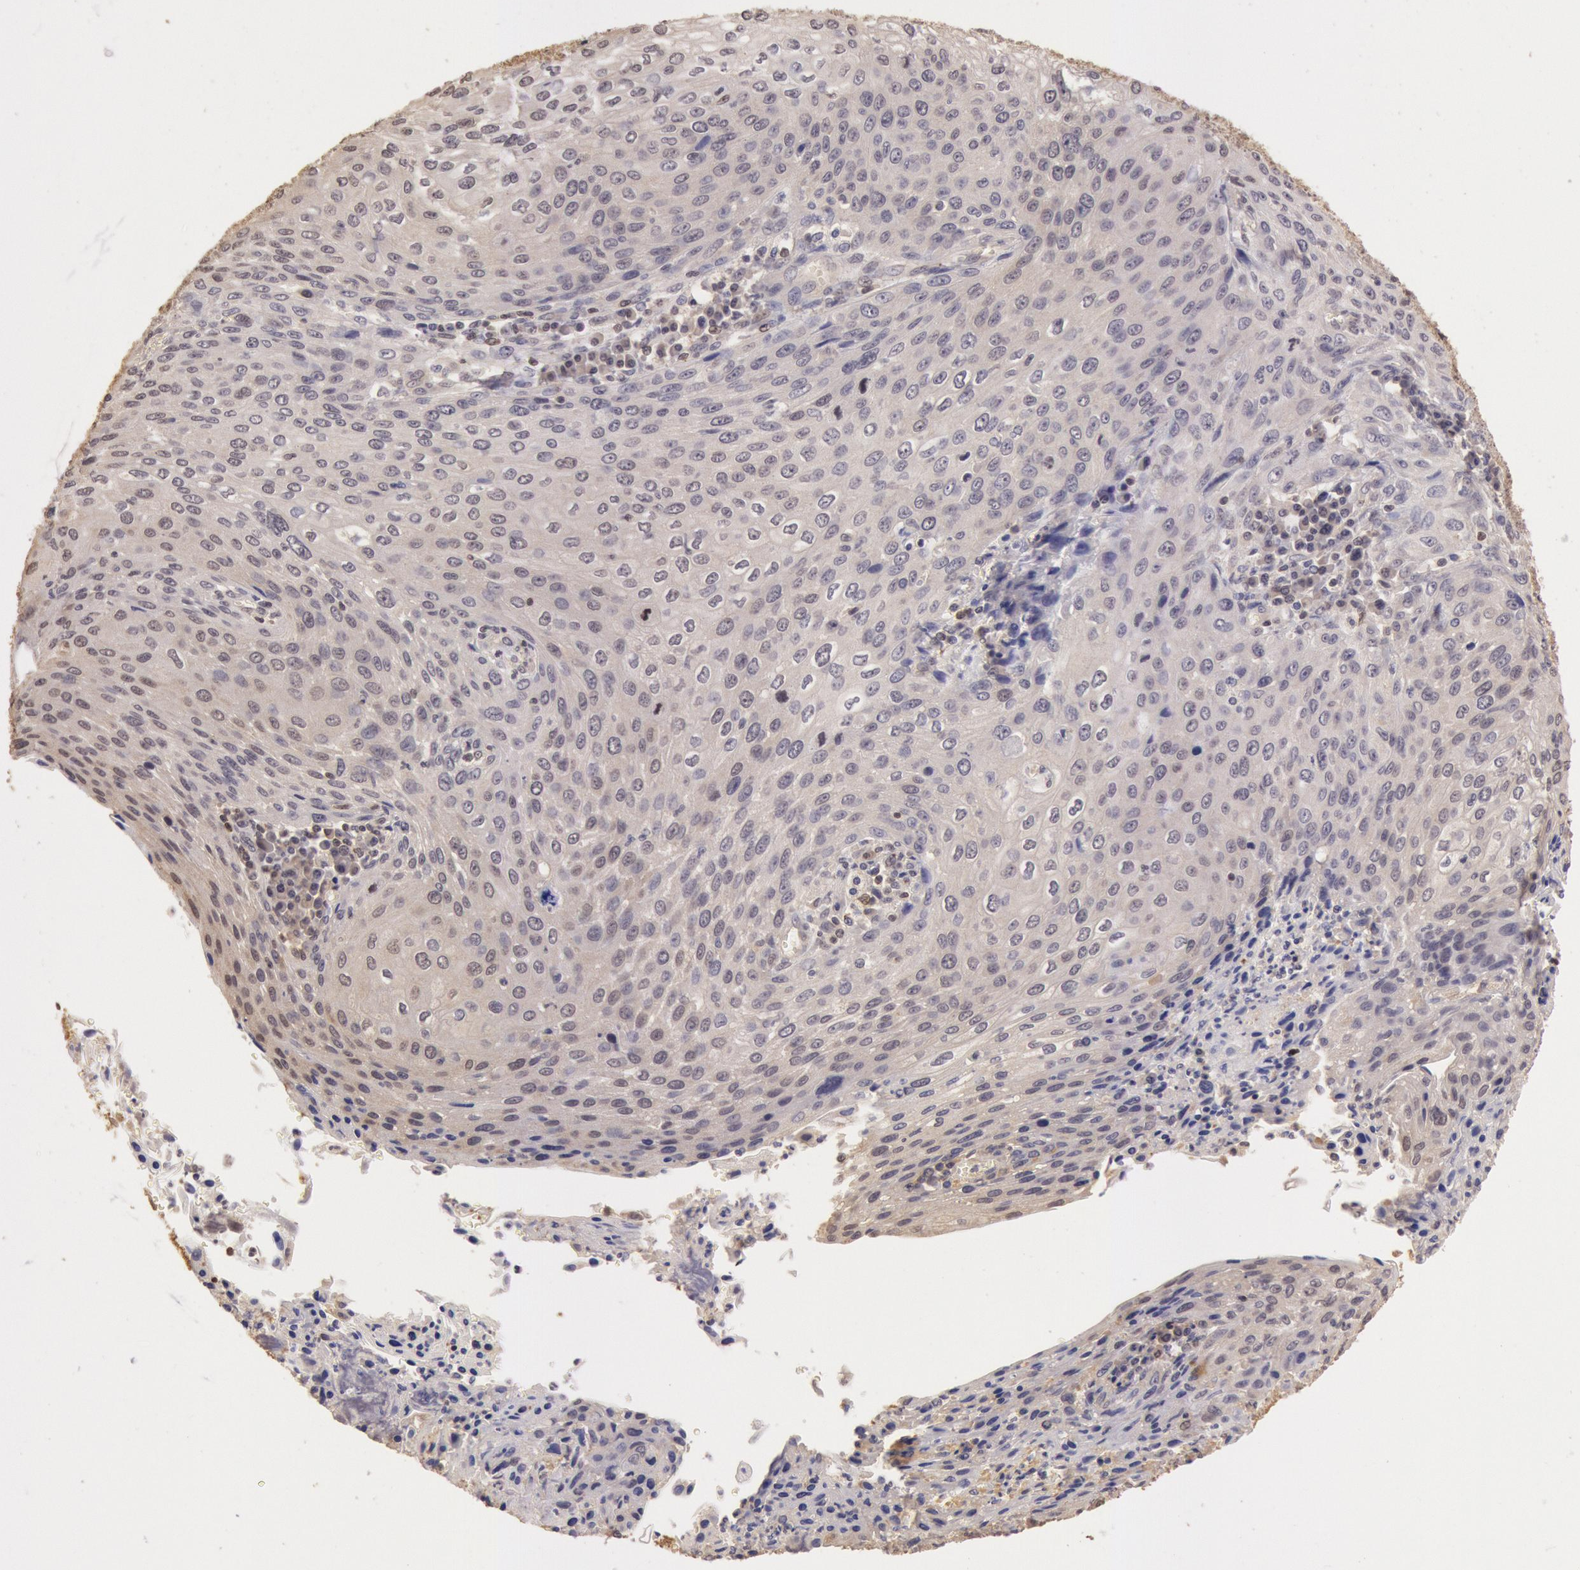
{"staining": {"intensity": "negative", "quantity": "none", "location": "none"}, "tissue": "cervical cancer", "cell_type": "Tumor cells", "image_type": "cancer", "snomed": [{"axis": "morphology", "description": "Squamous cell carcinoma, NOS"}, {"axis": "topography", "description": "Cervix"}], "caption": "Immunohistochemical staining of human cervical cancer displays no significant positivity in tumor cells. The staining is performed using DAB brown chromogen with nuclei counter-stained in using hematoxylin.", "gene": "SOD1", "patient": {"sex": "female", "age": 32}}